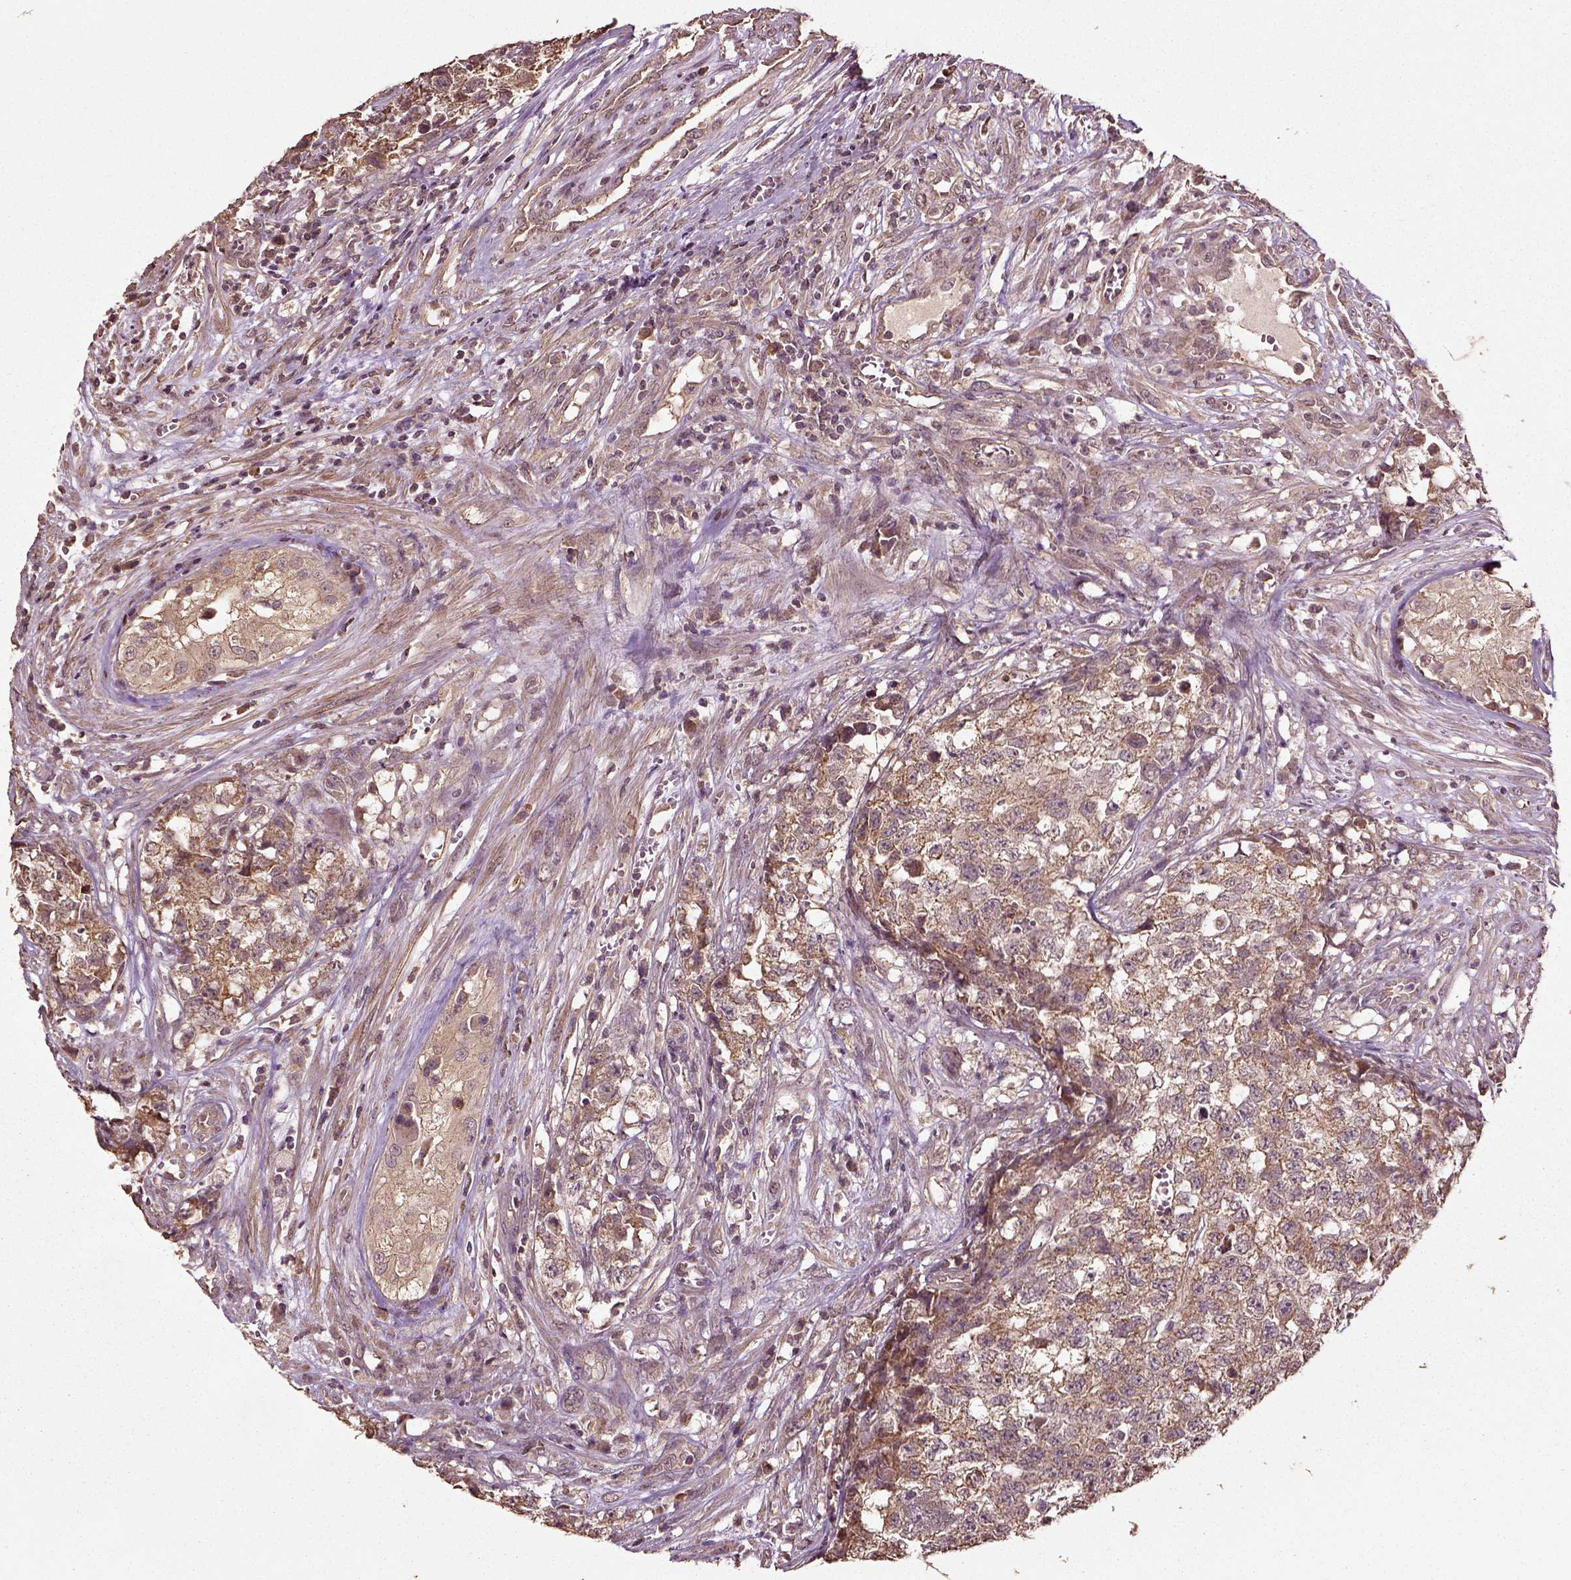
{"staining": {"intensity": "moderate", "quantity": ">75%", "location": "cytoplasmic/membranous"}, "tissue": "testis cancer", "cell_type": "Tumor cells", "image_type": "cancer", "snomed": [{"axis": "morphology", "description": "Seminoma, NOS"}, {"axis": "morphology", "description": "Carcinoma, Embryonal, NOS"}, {"axis": "topography", "description": "Testis"}], "caption": "Seminoma (testis) tissue reveals moderate cytoplasmic/membranous staining in approximately >75% of tumor cells, visualized by immunohistochemistry.", "gene": "ERV3-1", "patient": {"sex": "male", "age": 22}}